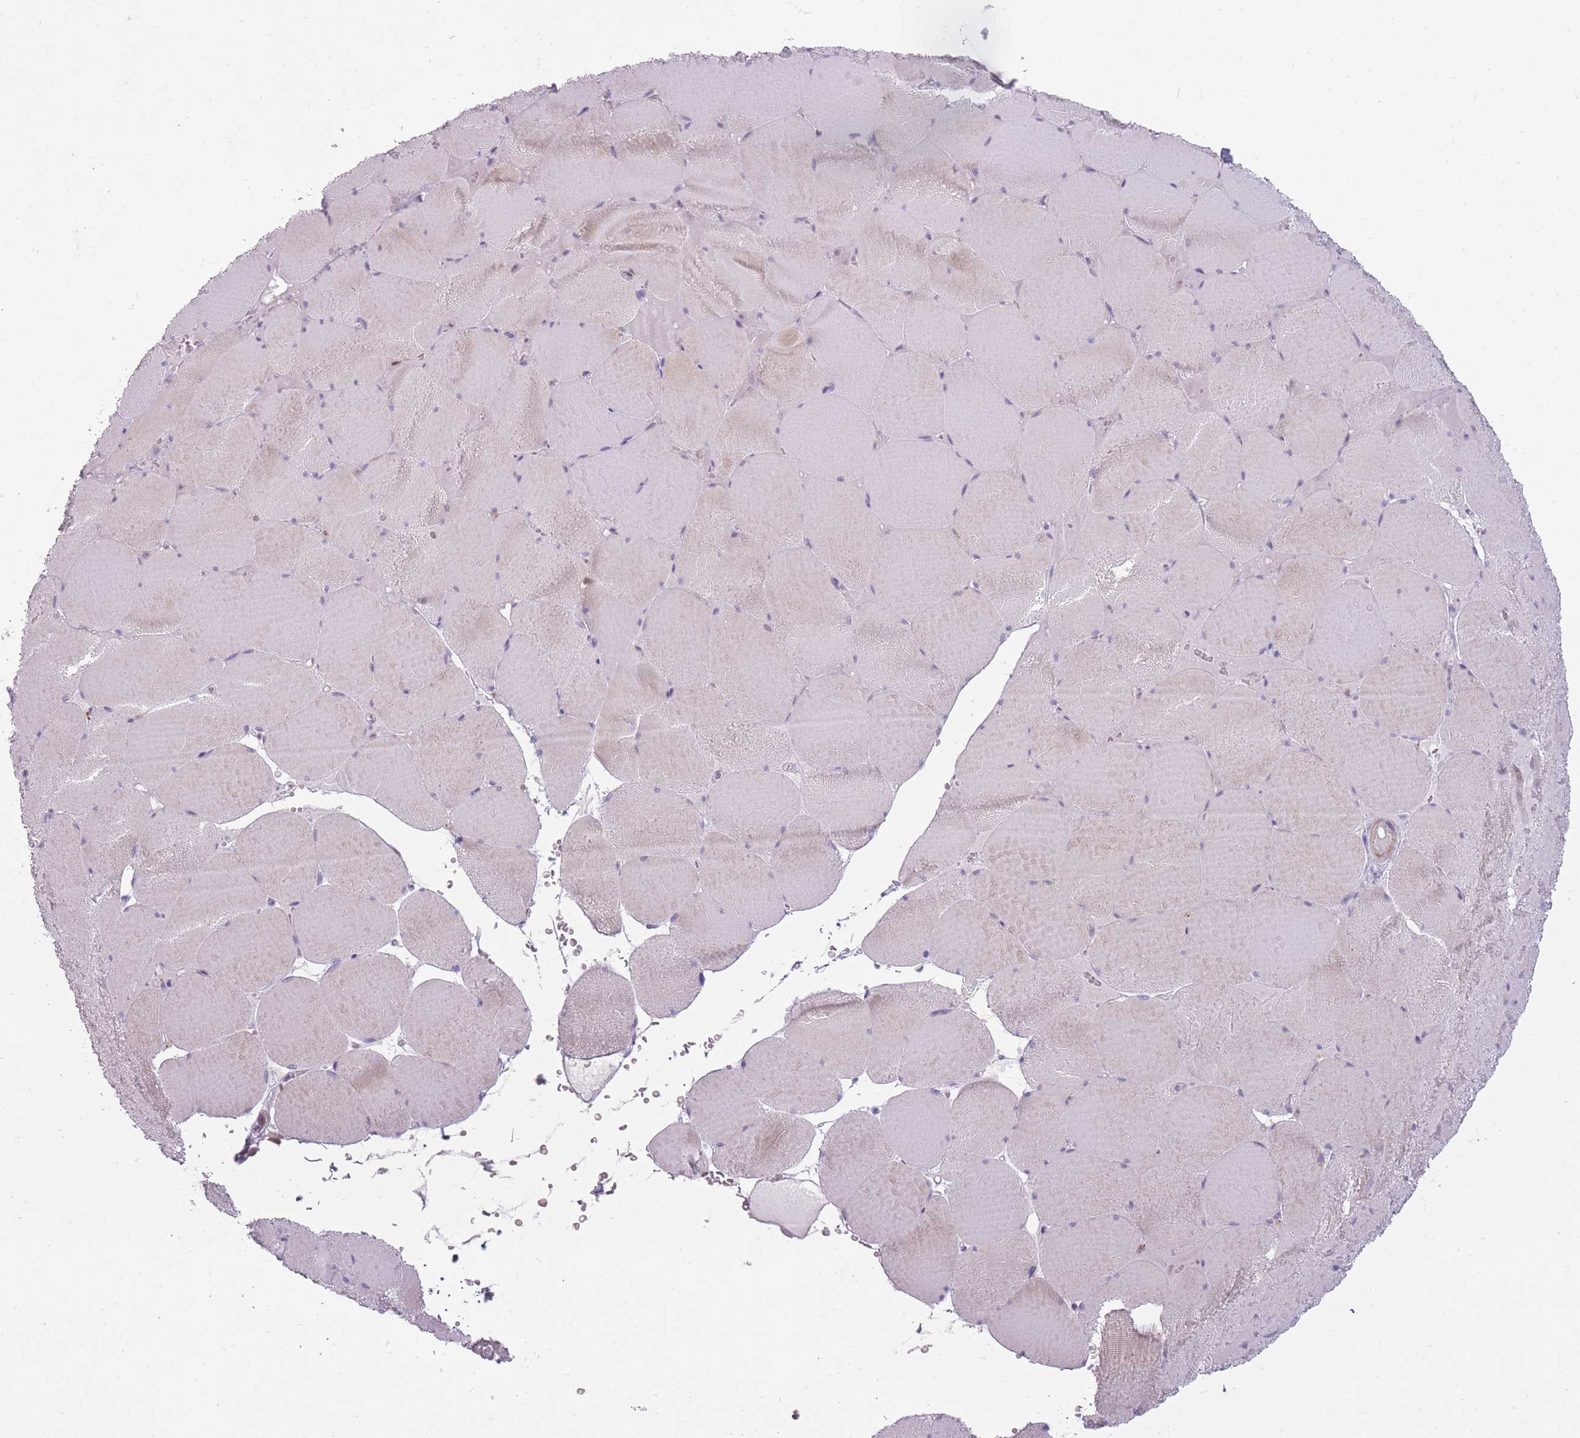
{"staining": {"intensity": "moderate", "quantity": "<25%", "location": "cytoplasmic/membranous"}, "tissue": "skeletal muscle", "cell_type": "Myocytes", "image_type": "normal", "snomed": [{"axis": "morphology", "description": "Normal tissue, NOS"}, {"axis": "topography", "description": "Skeletal muscle"}, {"axis": "topography", "description": "Head-Neck"}], "caption": "Approximately <25% of myocytes in benign skeletal muscle display moderate cytoplasmic/membranous protein expression as visualized by brown immunohistochemical staining.", "gene": "LGALS9B", "patient": {"sex": "male", "age": 66}}